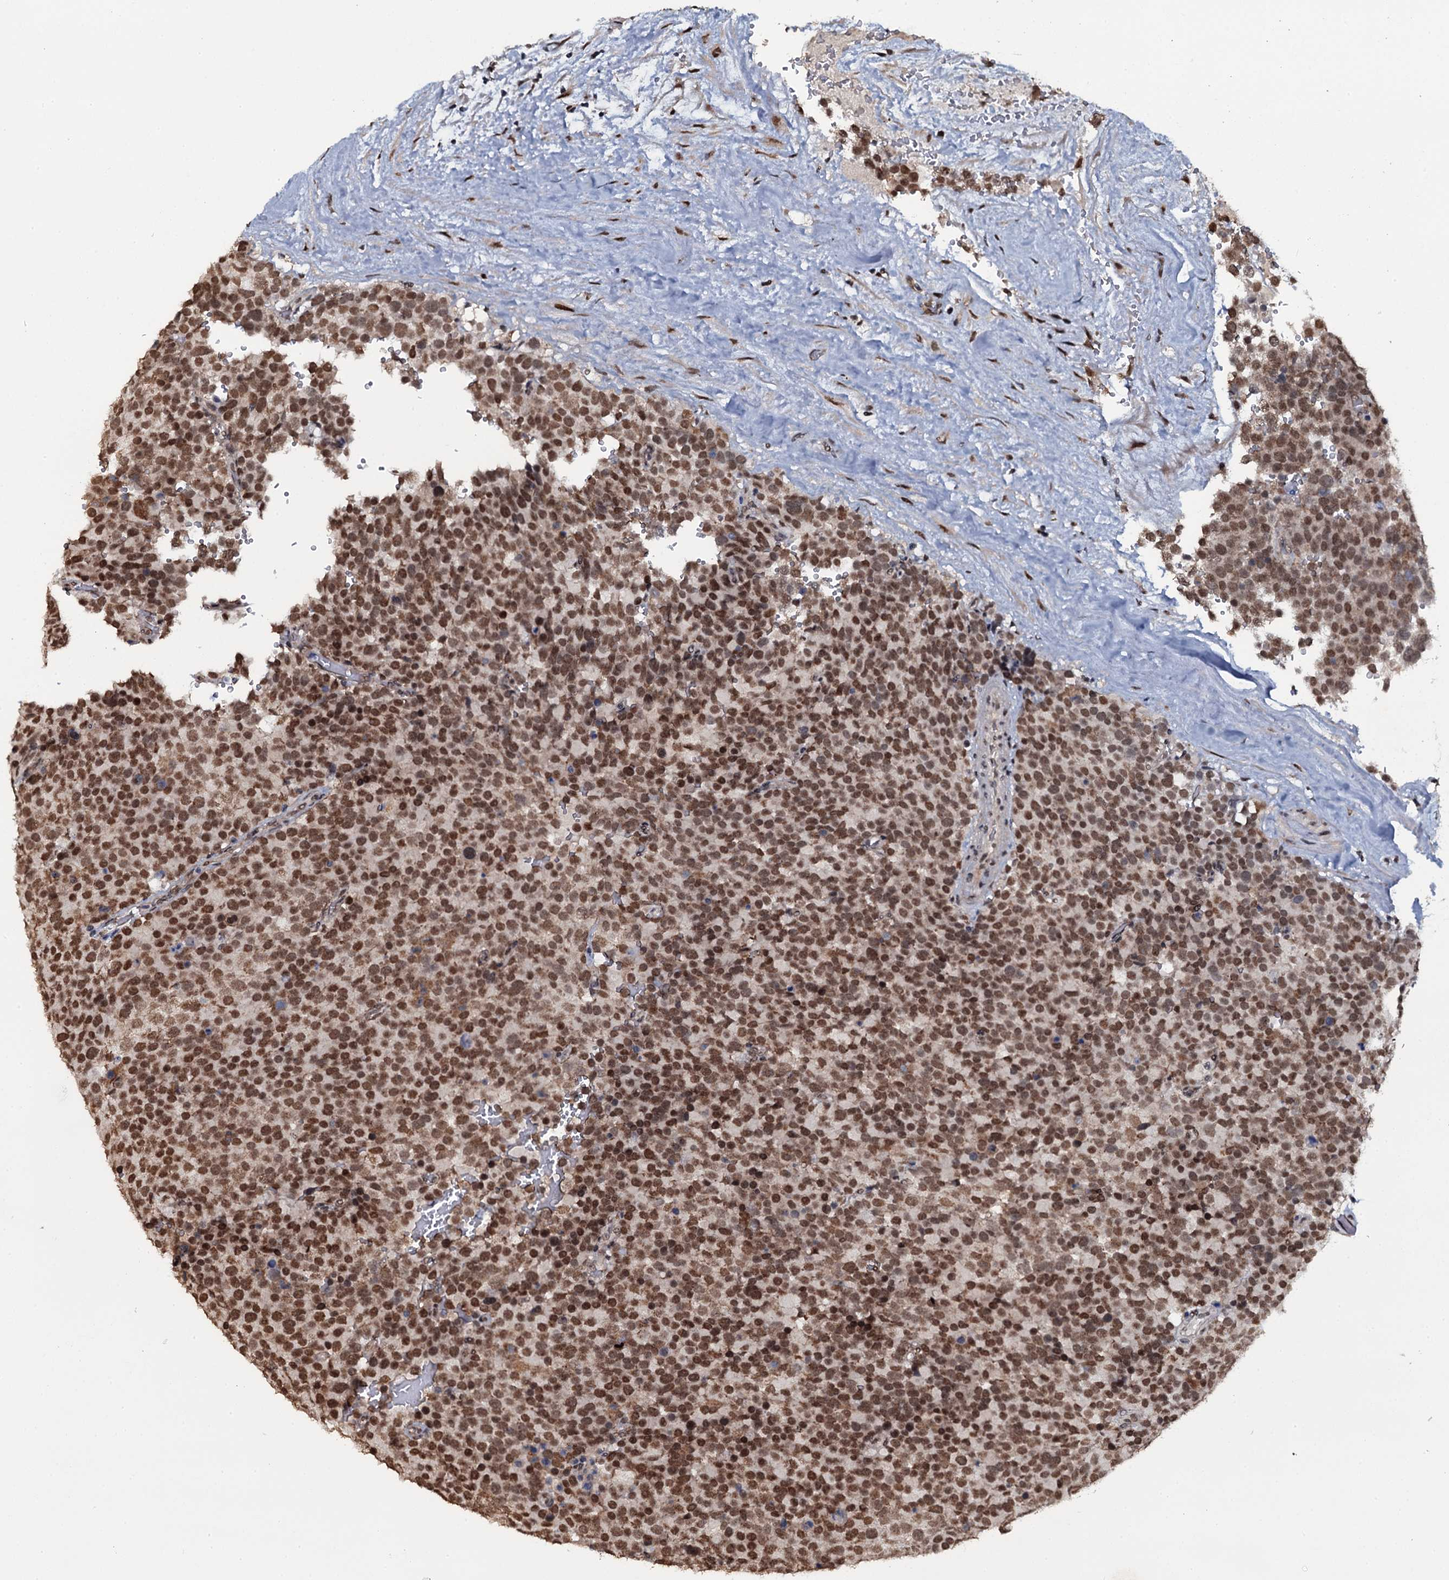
{"staining": {"intensity": "moderate", "quantity": ">75%", "location": "nuclear"}, "tissue": "testis cancer", "cell_type": "Tumor cells", "image_type": "cancer", "snomed": [{"axis": "morphology", "description": "Seminoma, NOS"}, {"axis": "topography", "description": "Testis"}], "caption": "This histopathology image demonstrates immunohistochemistry staining of testis seminoma, with medium moderate nuclear staining in about >75% of tumor cells.", "gene": "SH2D4B", "patient": {"sex": "male", "age": 71}}